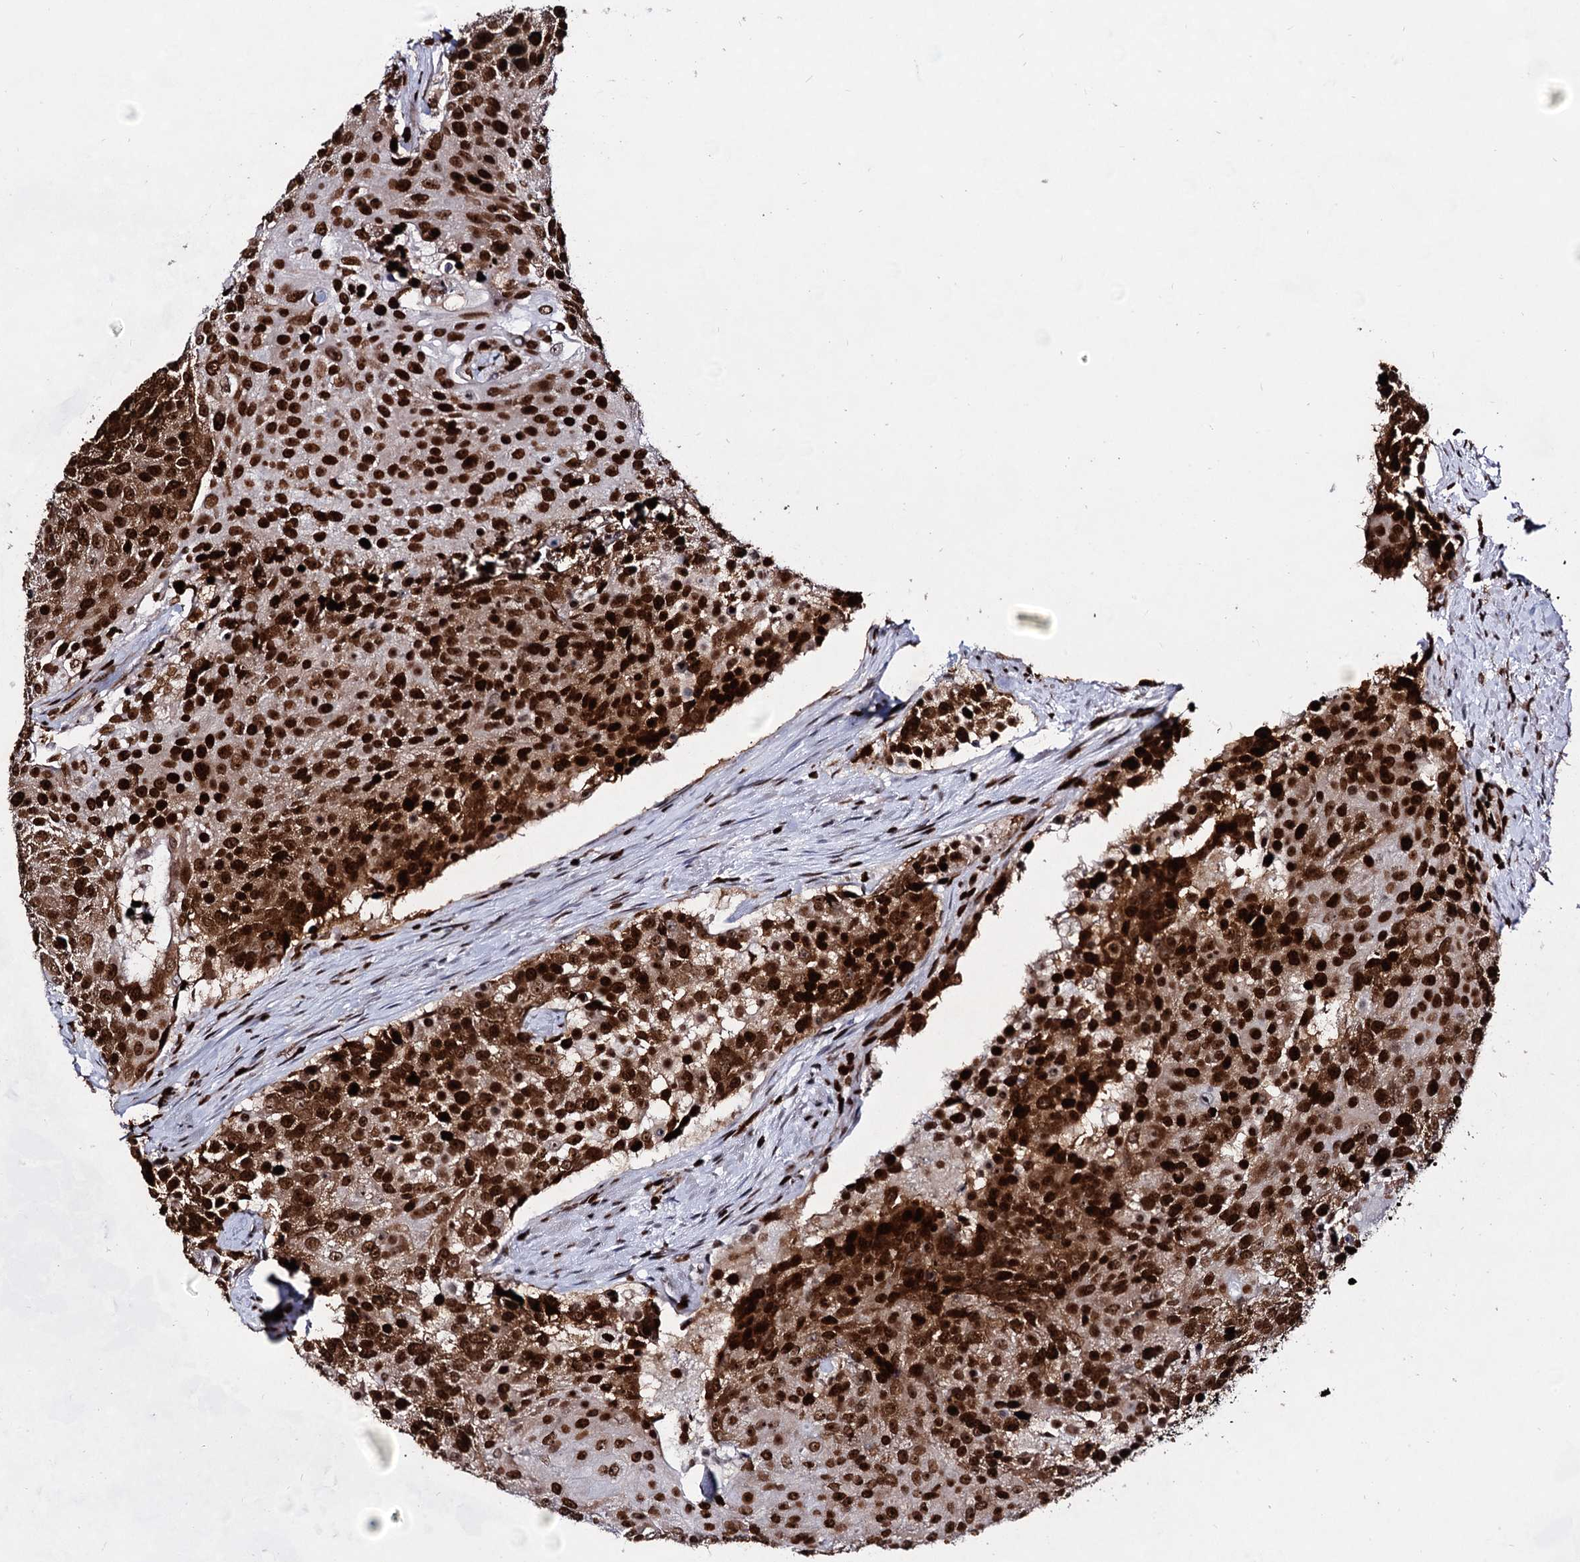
{"staining": {"intensity": "strong", "quantity": ">75%", "location": "nuclear"}, "tissue": "urothelial cancer", "cell_type": "Tumor cells", "image_type": "cancer", "snomed": [{"axis": "morphology", "description": "Urothelial carcinoma, High grade"}, {"axis": "topography", "description": "Urinary bladder"}], "caption": "A histopathology image of human urothelial cancer stained for a protein shows strong nuclear brown staining in tumor cells. The protein is stained brown, and the nuclei are stained in blue (DAB IHC with brightfield microscopy, high magnification).", "gene": "HMGB2", "patient": {"sex": "female", "age": 63}}